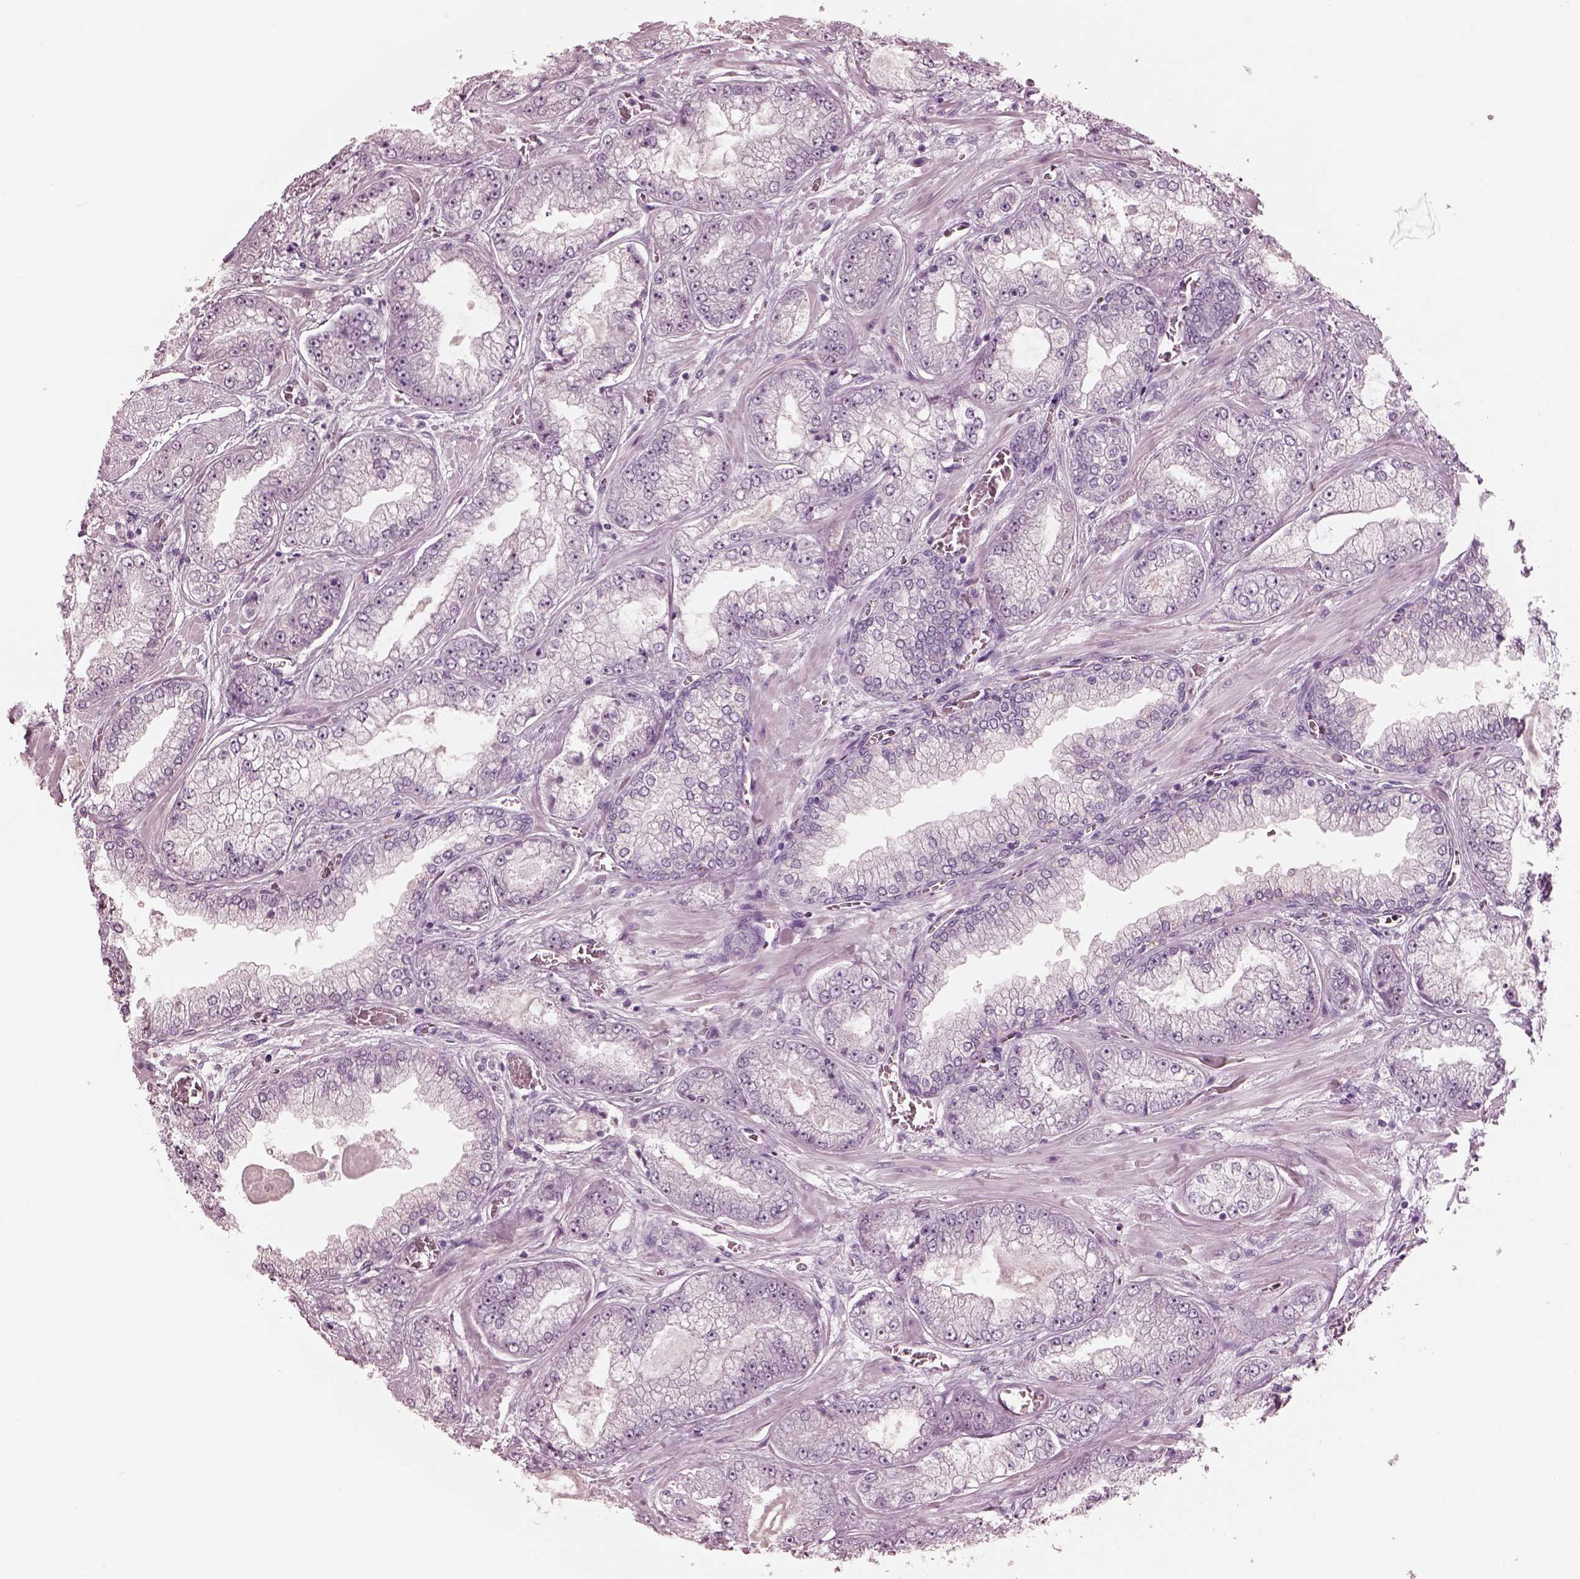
{"staining": {"intensity": "negative", "quantity": "none", "location": "none"}, "tissue": "prostate cancer", "cell_type": "Tumor cells", "image_type": "cancer", "snomed": [{"axis": "morphology", "description": "Adenocarcinoma, Low grade"}, {"axis": "topography", "description": "Prostate"}], "caption": "IHC image of human prostate cancer (low-grade adenocarcinoma) stained for a protein (brown), which shows no staining in tumor cells.", "gene": "GARIN4", "patient": {"sex": "male", "age": 57}}